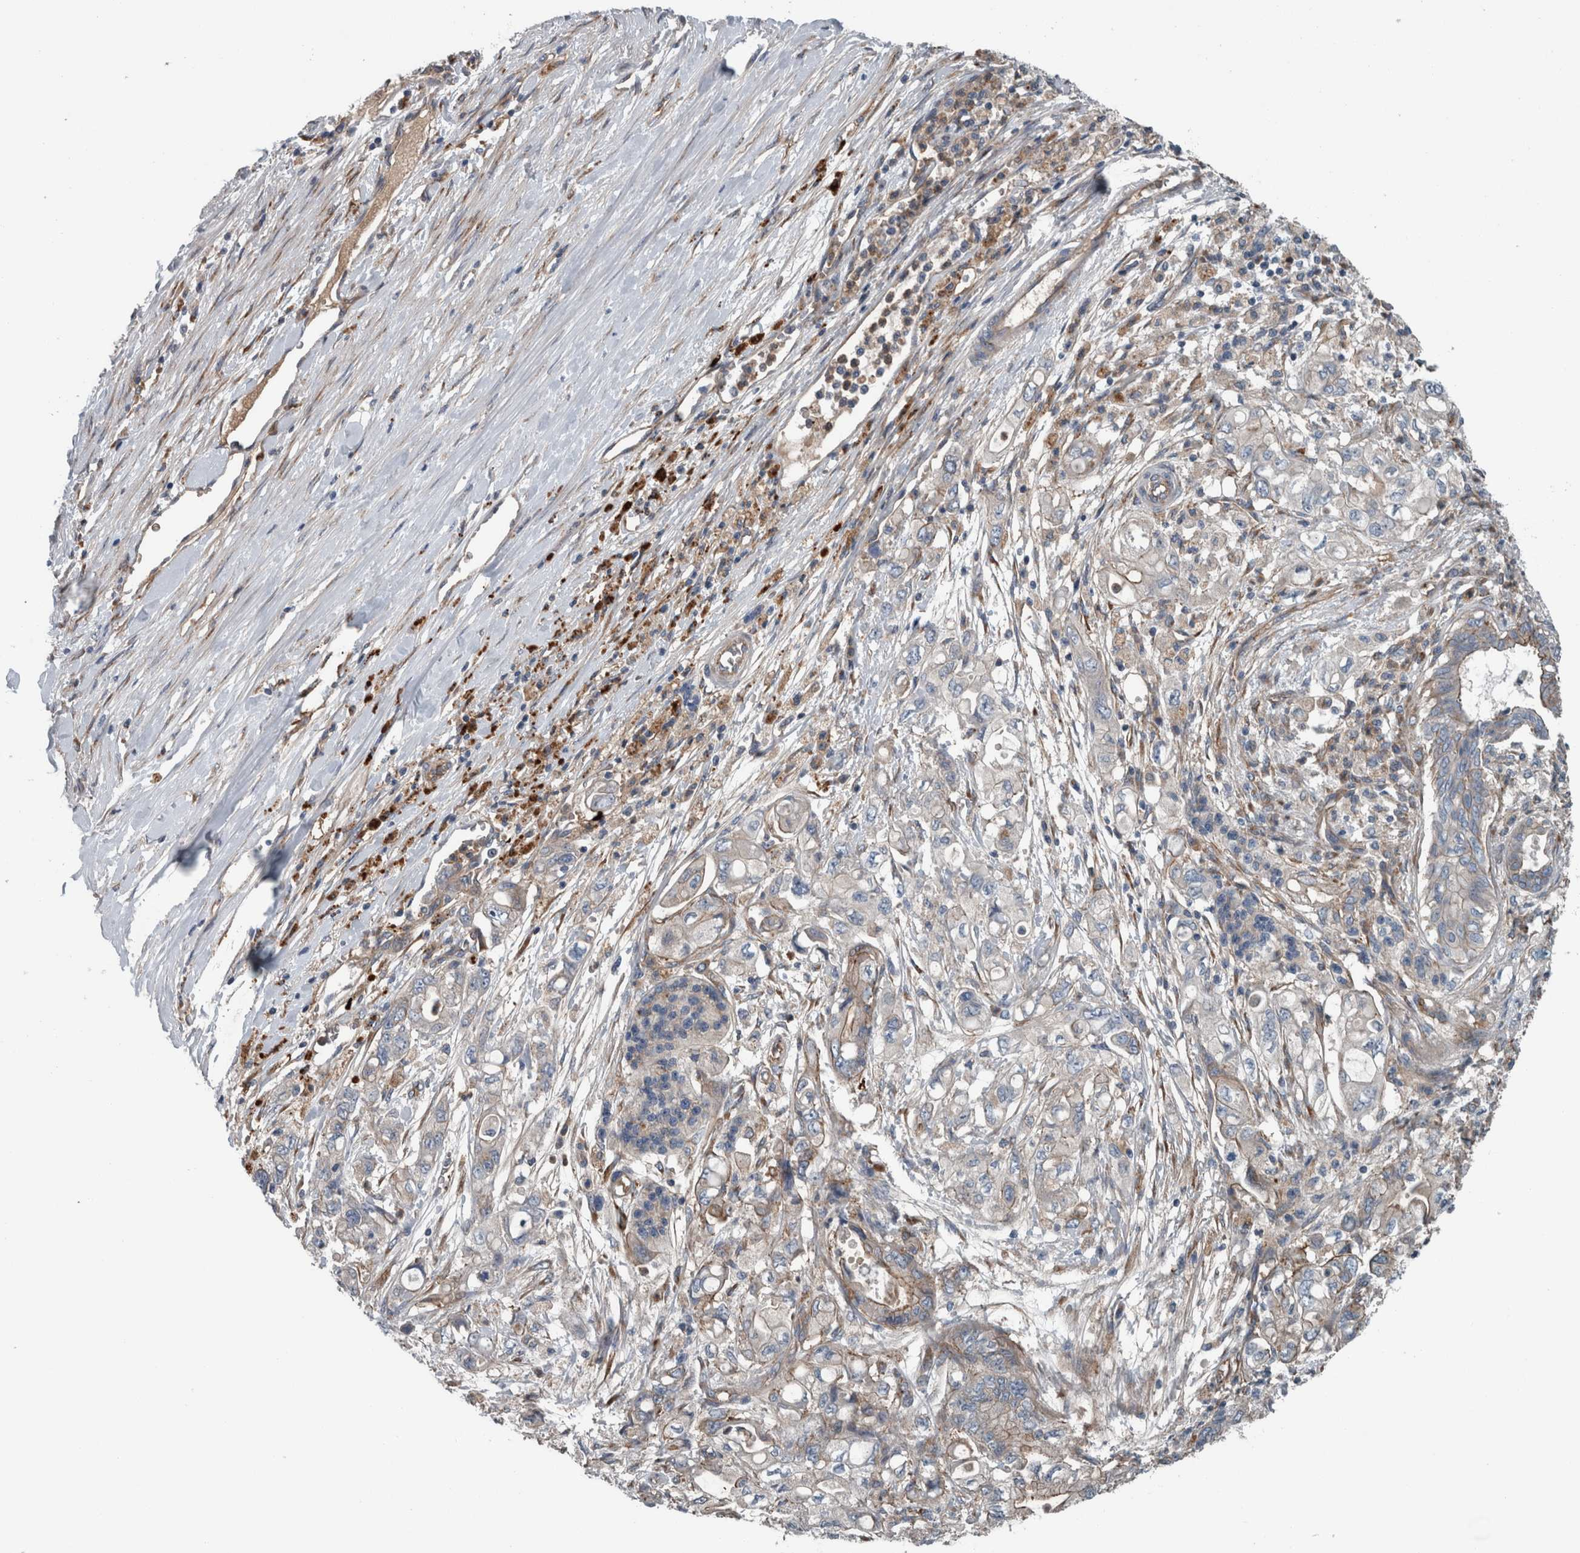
{"staining": {"intensity": "weak", "quantity": ">75%", "location": "cytoplasmic/membranous"}, "tissue": "pancreatic cancer", "cell_type": "Tumor cells", "image_type": "cancer", "snomed": [{"axis": "morphology", "description": "Adenocarcinoma, NOS"}, {"axis": "topography", "description": "Pancreas"}], "caption": "Protein staining of pancreatic cancer tissue displays weak cytoplasmic/membranous staining in approximately >75% of tumor cells. The protein of interest is stained brown, and the nuclei are stained in blue (DAB IHC with brightfield microscopy, high magnification).", "gene": "GLT8D2", "patient": {"sex": "male", "age": 79}}